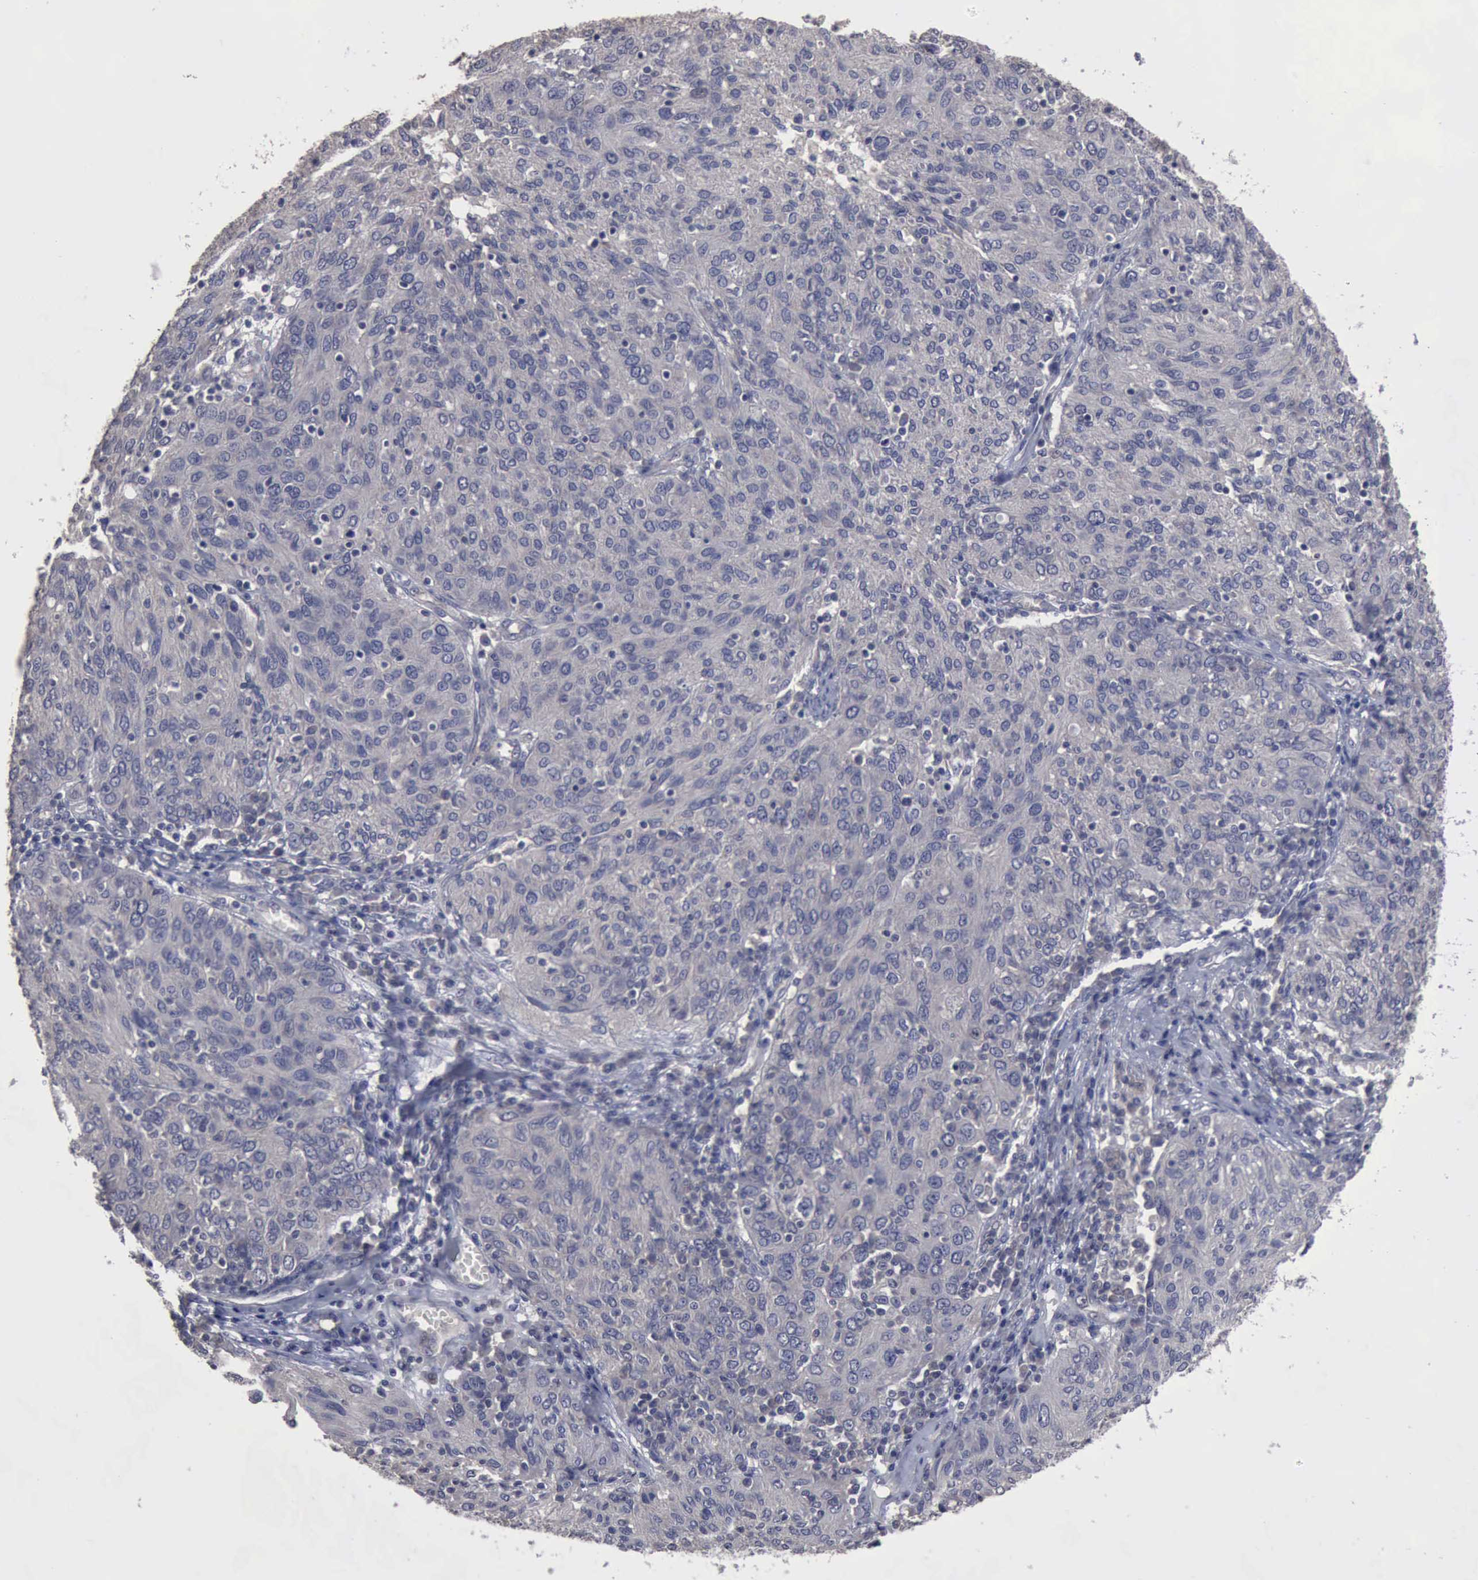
{"staining": {"intensity": "negative", "quantity": "none", "location": "none"}, "tissue": "ovarian cancer", "cell_type": "Tumor cells", "image_type": "cancer", "snomed": [{"axis": "morphology", "description": "Carcinoma, endometroid"}, {"axis": "topography", "description": "Ovary"}], "caption": "The photomicrograph demonstrates no staining of tumor cells in ovarian cancer. (Immunohistochemistry, brightfield microscopy, high magnification).", "gene": "CRKL", "patient": {"sex": "female", "age": 50}}